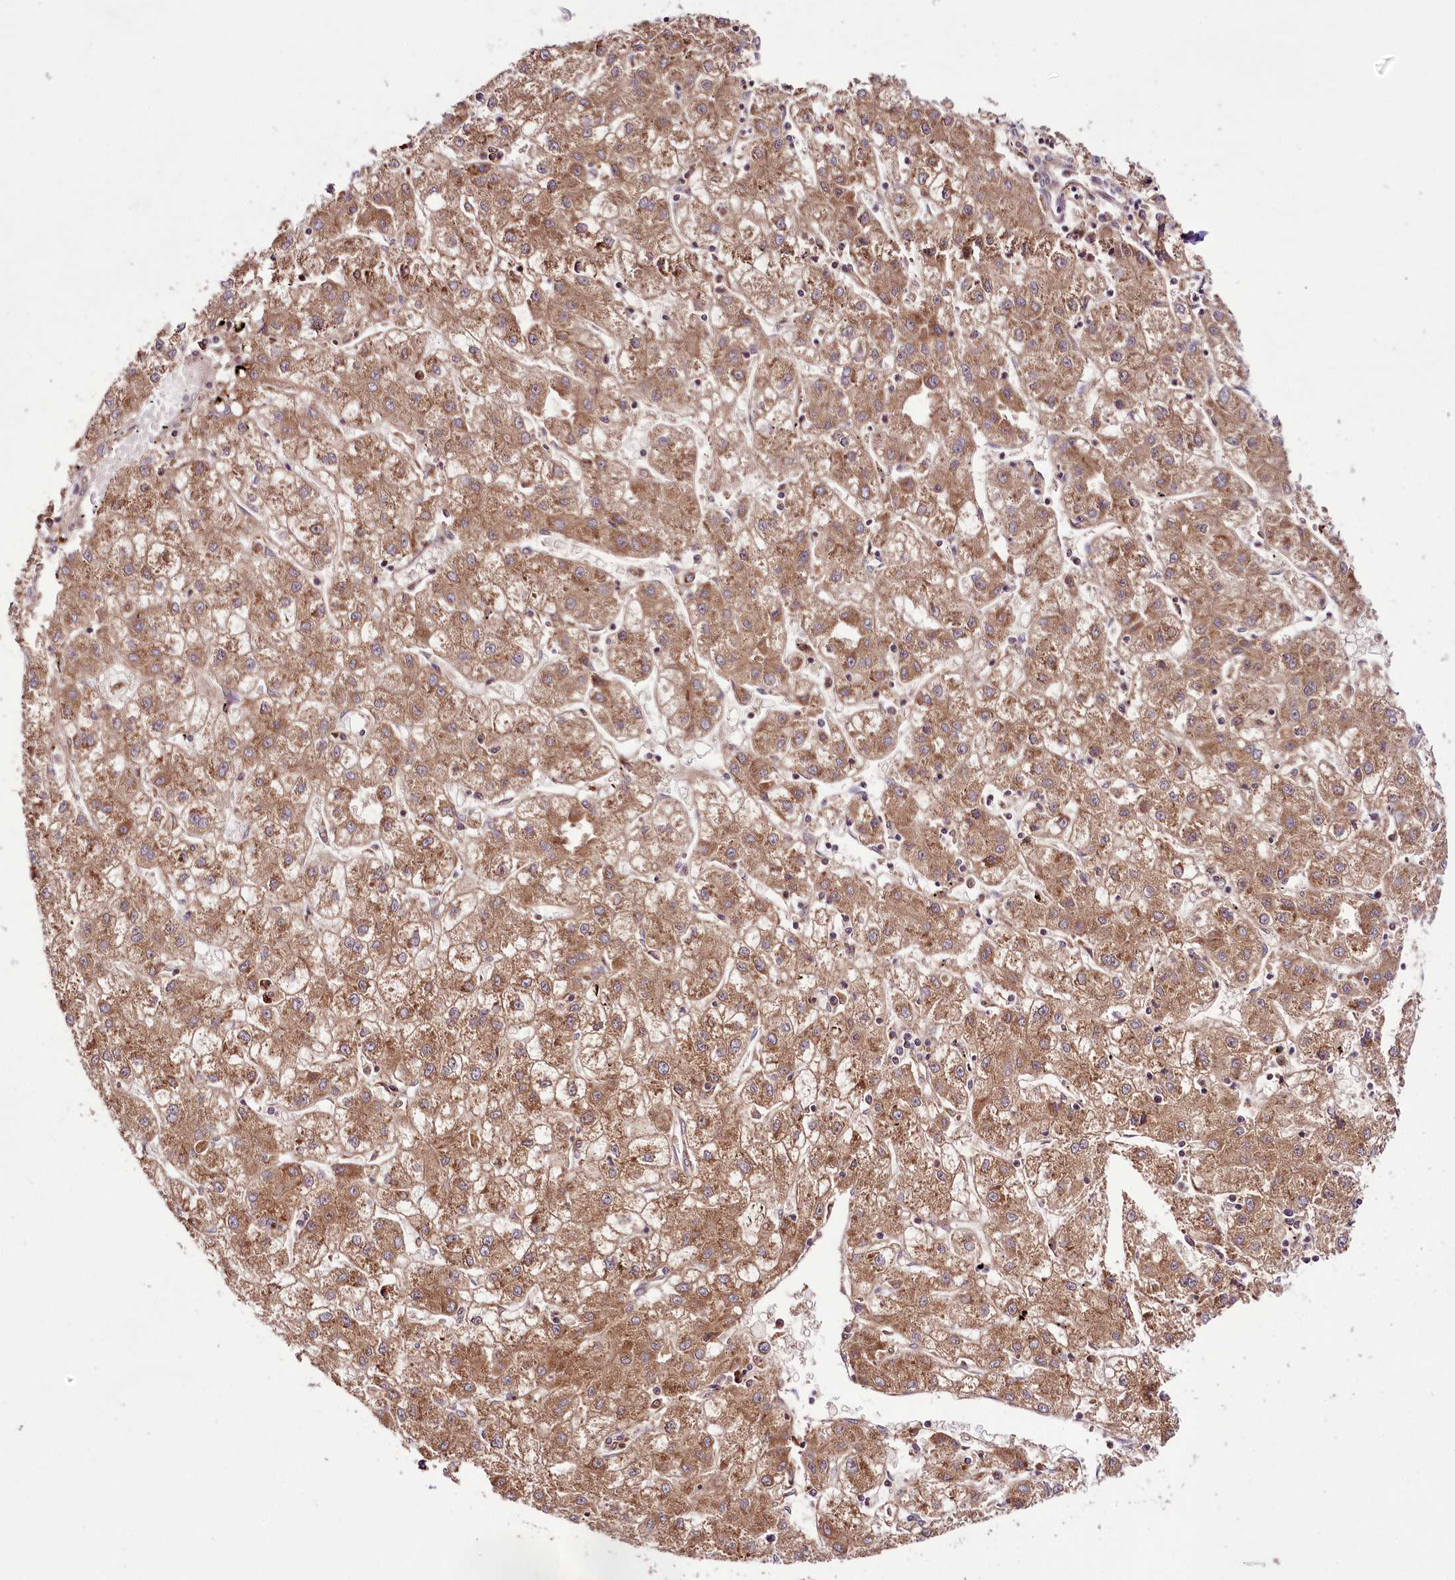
{"staining": {"intensity": "moderate", "quantity": ">75%", "location": "cytoplasmic/membranous"}, "tissue": "liver cancer", "cell_type": "Tumor cells", "image_type": "cancer", "snomed": [{"axis": "morphology", "description": "Carcinoma, Hepatocellular, NOS"}, {"axis": "topography", "description": "Liver"}], "caption": "Protein staining exhibits moderate cytoplasmic/membranous positivity in approximately >75% of tumor cells in liver cancer.", "gene": "RAB7A", "patient": {"sex": "male", "age": 72}}